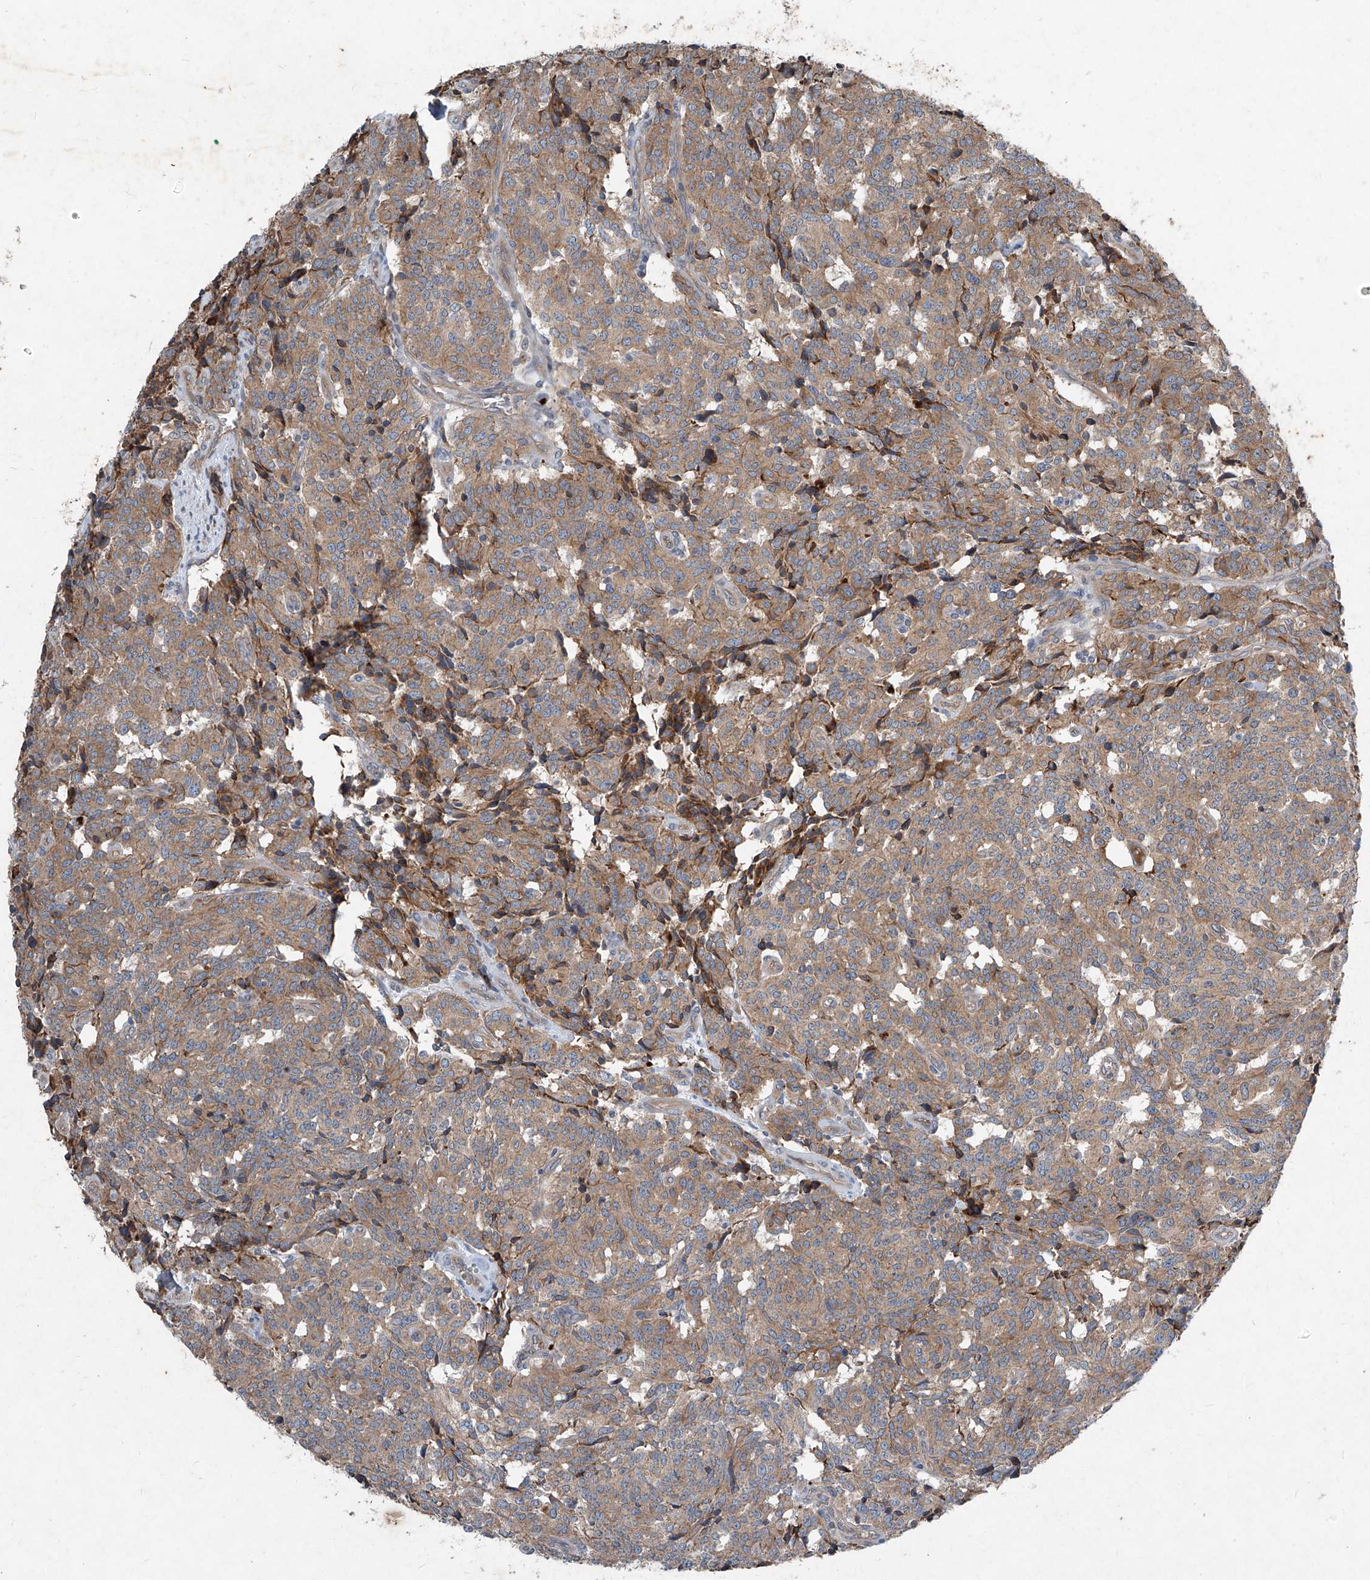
{"staining": {"intensity": "moderate", "quantity": ">75%", "location": "cytoplasmic/membranous"}, "tissue": "carcinoid", "cell_type": "Tumor cells", "image_type": "cancer", "snomed": [{"axis": "morphology", "description": "Carcinoid, malignant, NOS"}, {"axis": "topography", "description": "Lung"}], "caption": "Immunohistochemistry (IHC) (DAB (3,3'-diaminobenzidine)) staining of carcinoid shows moderate cytoplasmic/membranous protein staining in approximately >75% of tumor cells.", "gene": "FOXRED2", "patient": {"sex": "female", "age": 46}}